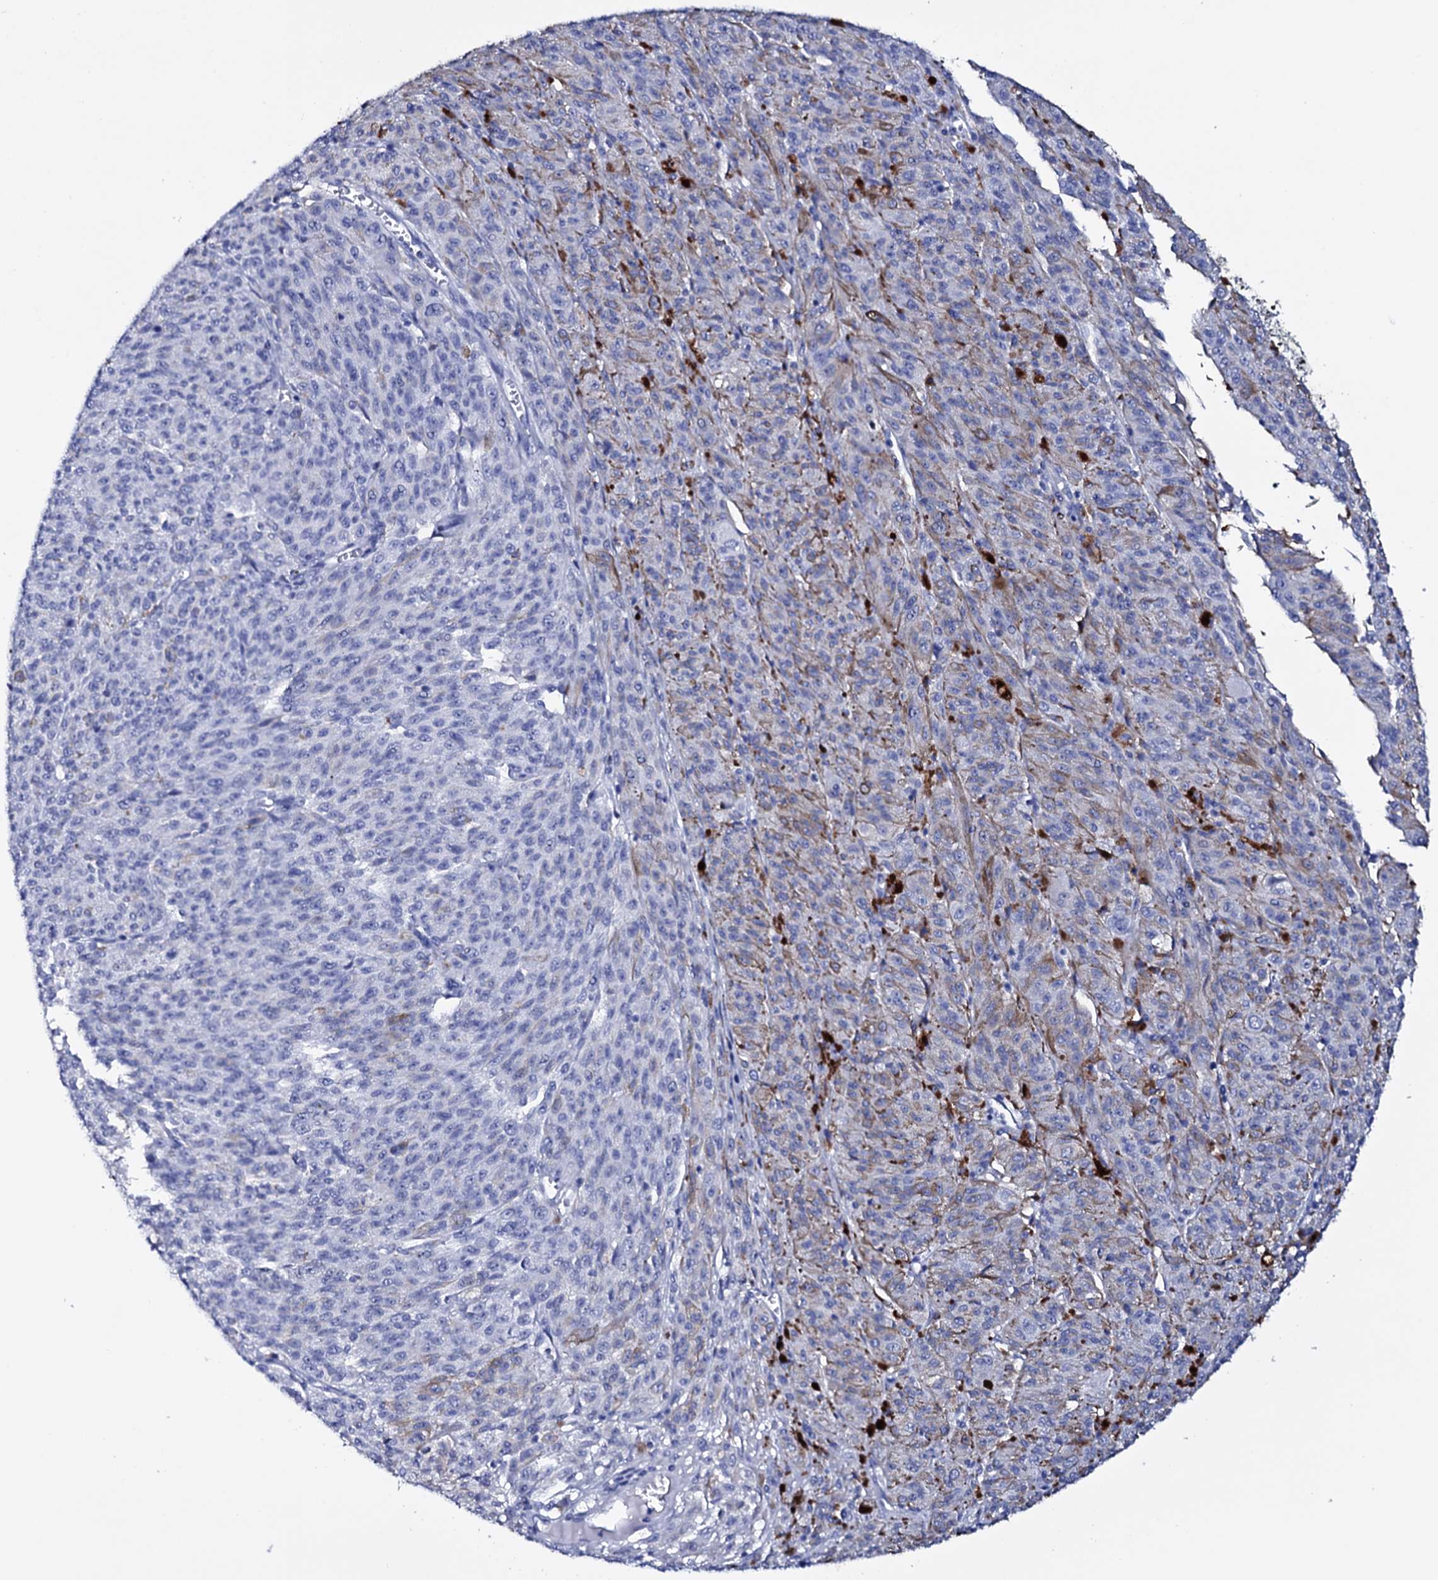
{"staining": {"intensity": "negative", "quantity": "none", "location": "none"}, "tissue": "melanoma", "cell_type": "Tumor cells", "image_type": "cancer", "snomed": [{"axis": "morphology", "description": "Malignant melanoma, NOS"}, {"axis": "topography", "description": "Skin"}], "caption": "Protein analysis of melanoma shows no significant positivity in tumor cells.", "gene": "ITPRID2", "patient": {"sex": "female", "age": 52}}